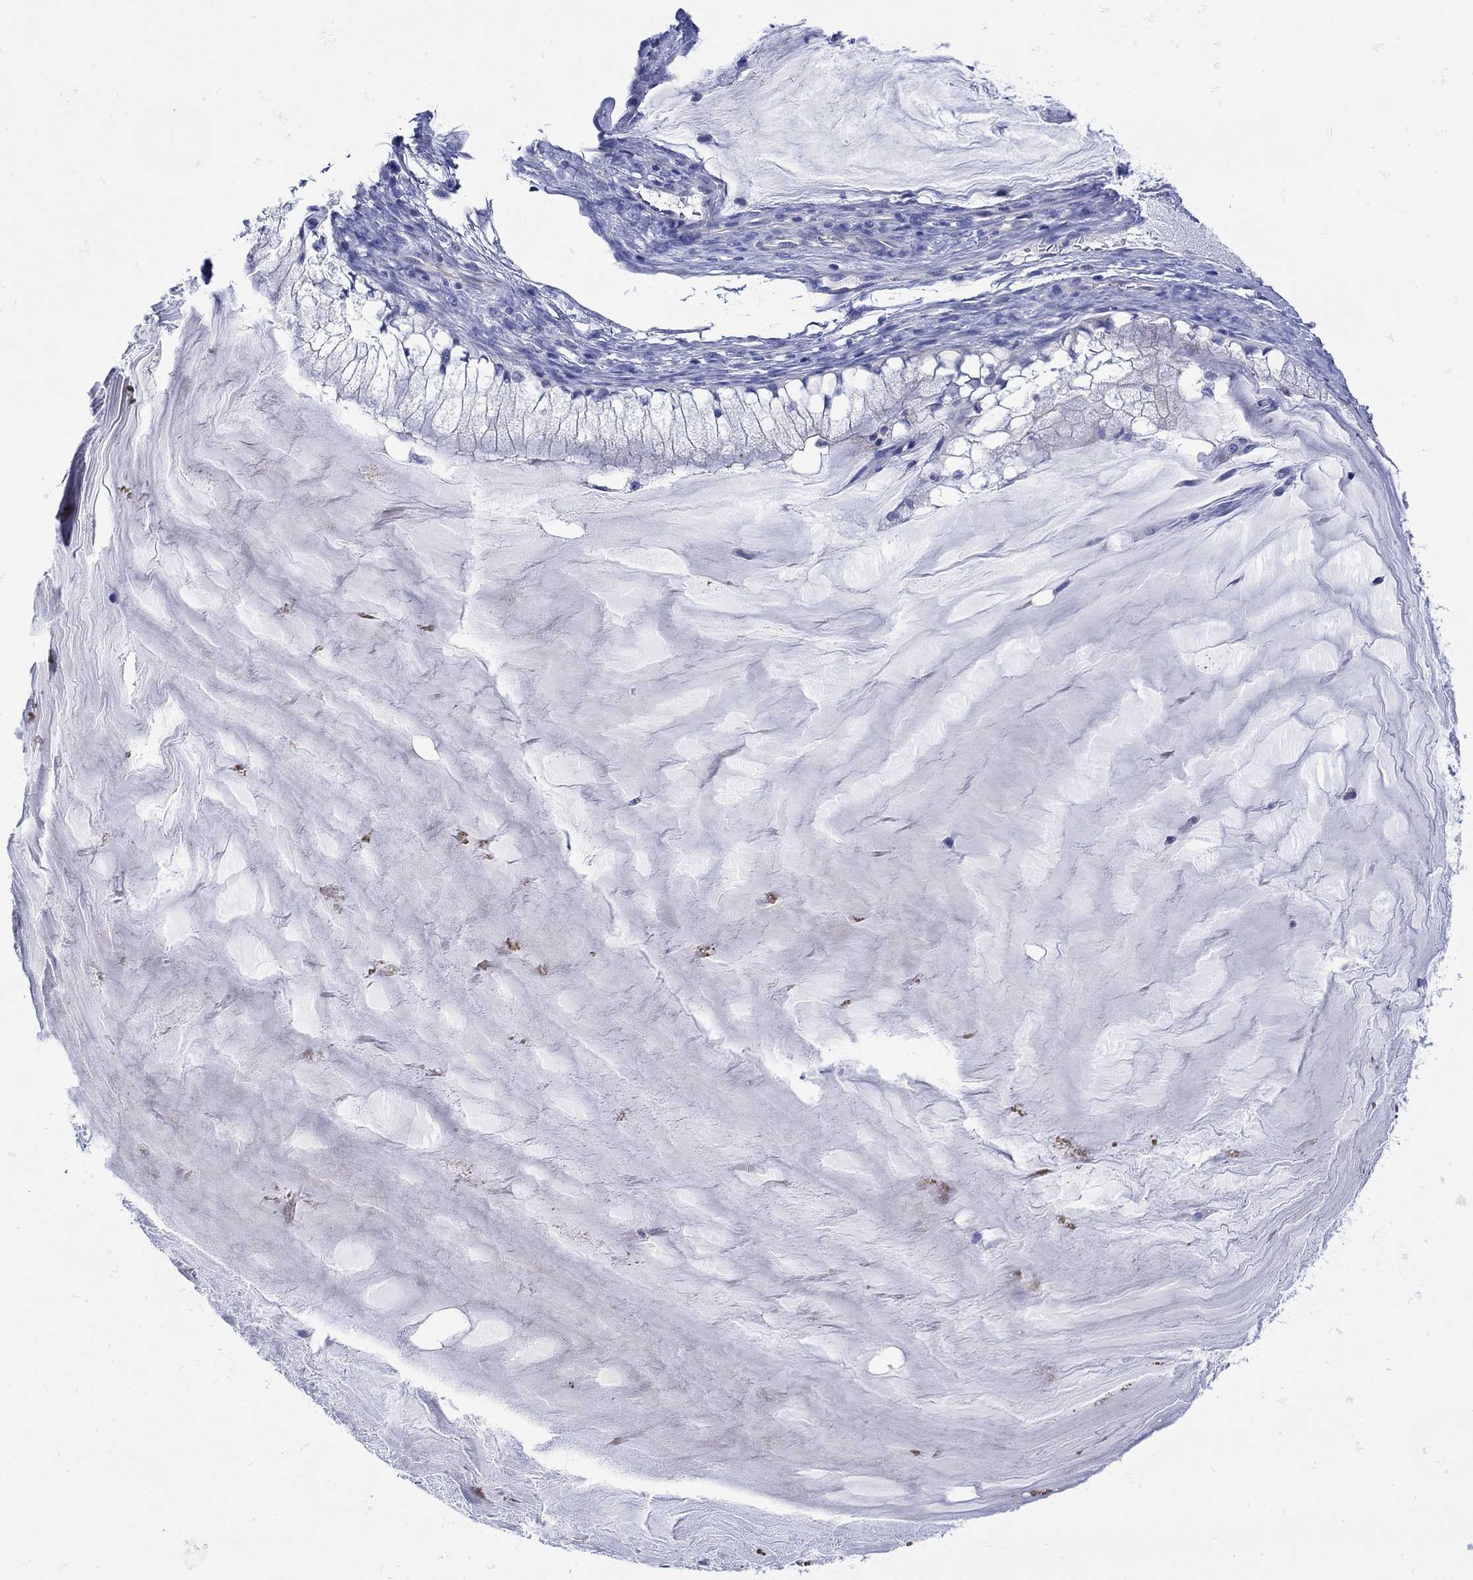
{"staining": {"intensity": "negative", "quantity": "none", "location": "none"}, "tissue": "ovarian cancer", "cell_type": "Tumor cells", "image_type": "cancer", "snomed": [{"axis": "morphology", "description": "Cystadenocarcinoma, mucinous, NOS"}, {"axis": "topography", "description": "Ovary"}], "caption": "Protein analysis of ovarian cancer demonstrates no significant staining in tumor cells.", "gene": "ANKMY1", "patient": {"sex": "female", "age": 57}}